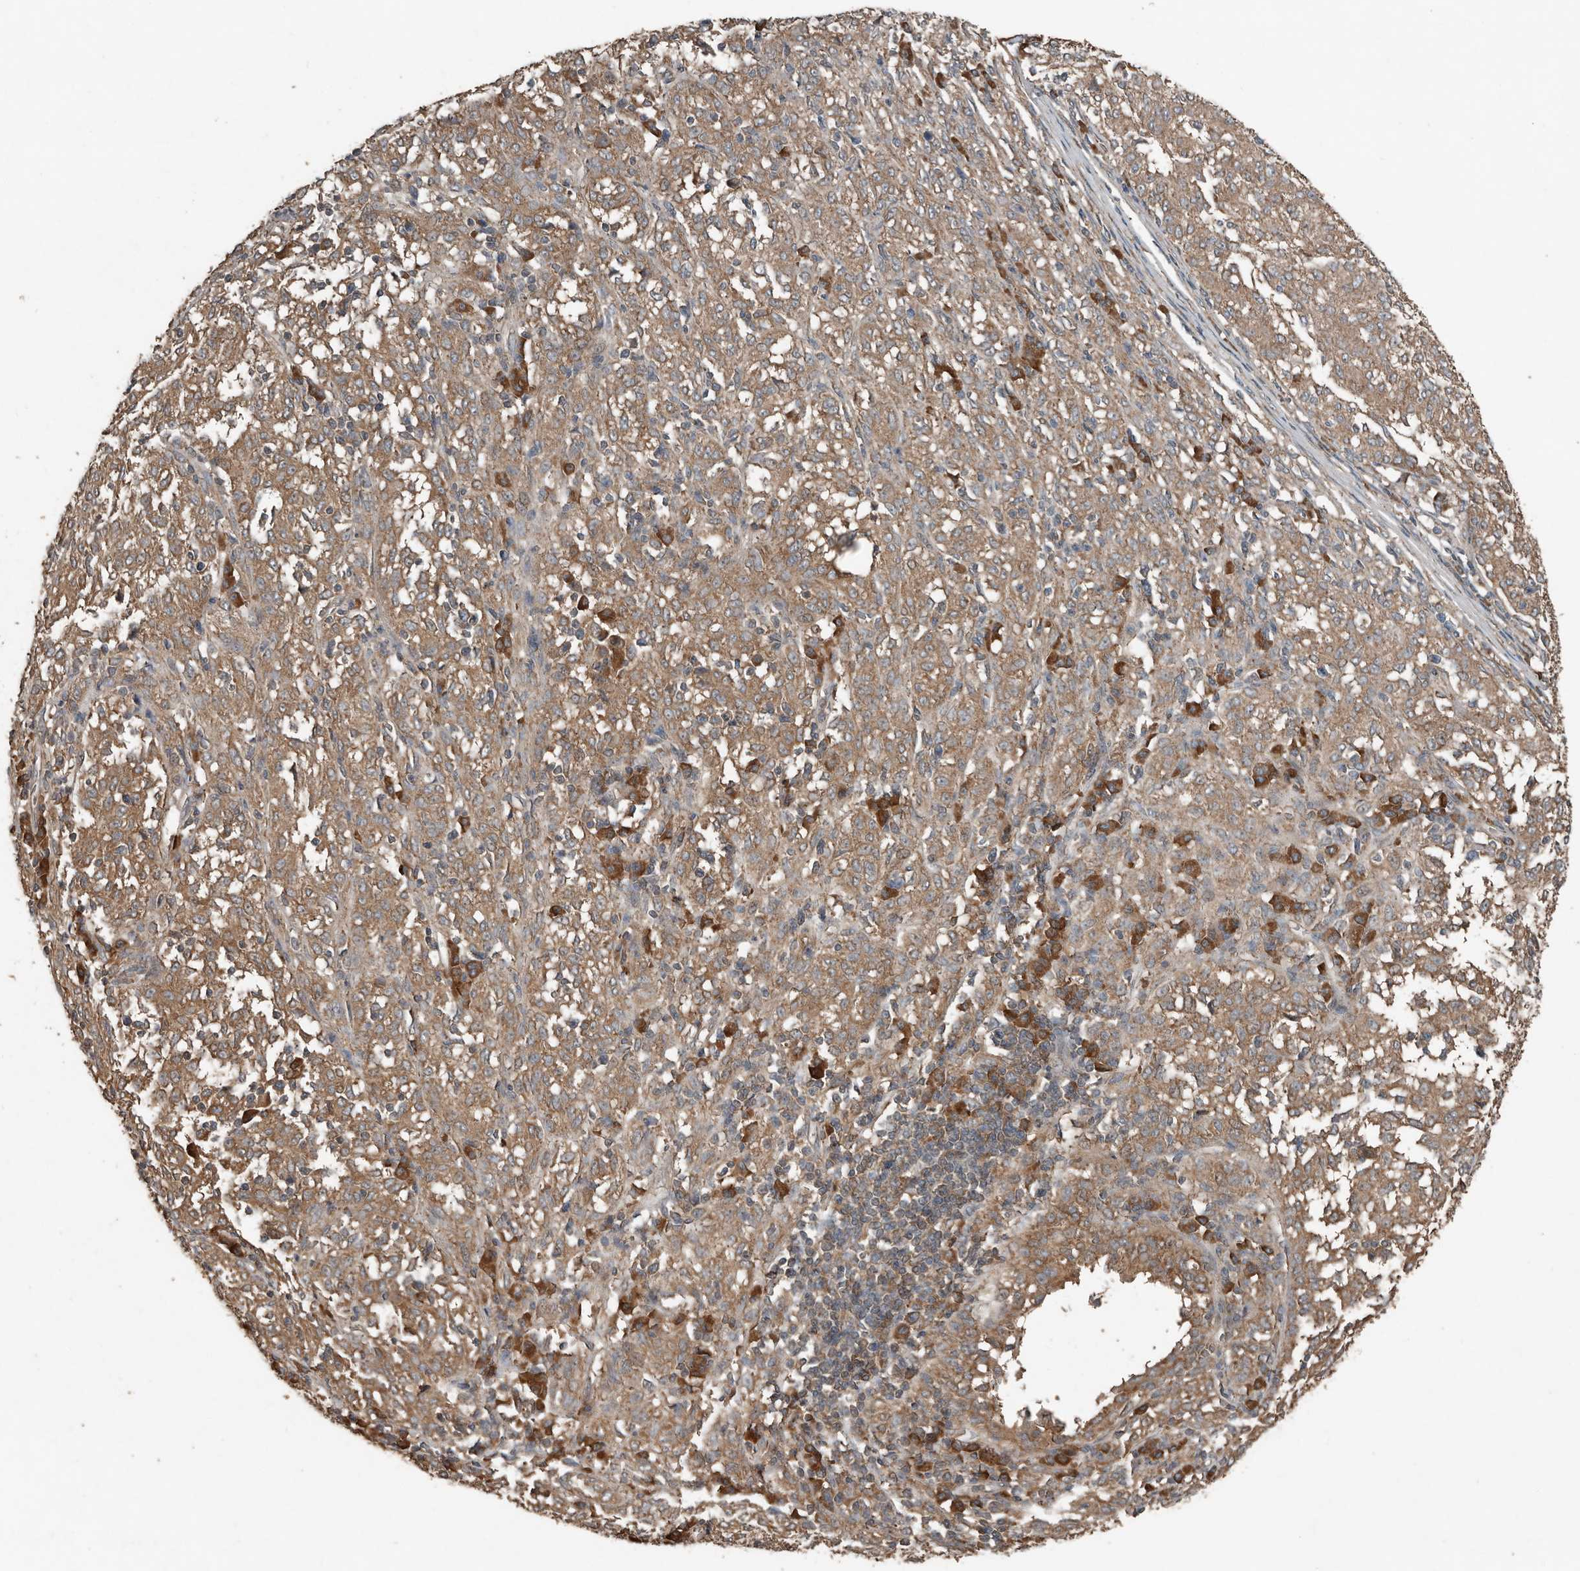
{"staining": {"intensity": "moderate", "quantity": ">75%", "location": "cytoplasmic/membranous"}, "tissue": "melanoma", "cell_type": "Tumor cells", "image_type": "cancer", "snomed": [{"axis": "morphology", "description": "Malignant melanoma, NOS"}, {"axis": "topography", "description": "Skin"}], "caption": "Immunohistochemistry (IHC) image of malignant melanoma stained for a protein (brown), which displays medium levels of moderate cytoplasmic/membranous expression in approximately >75% of tumor cells.", "gene": "RNF207", "patient": {"sex": "female", "age": 72}}